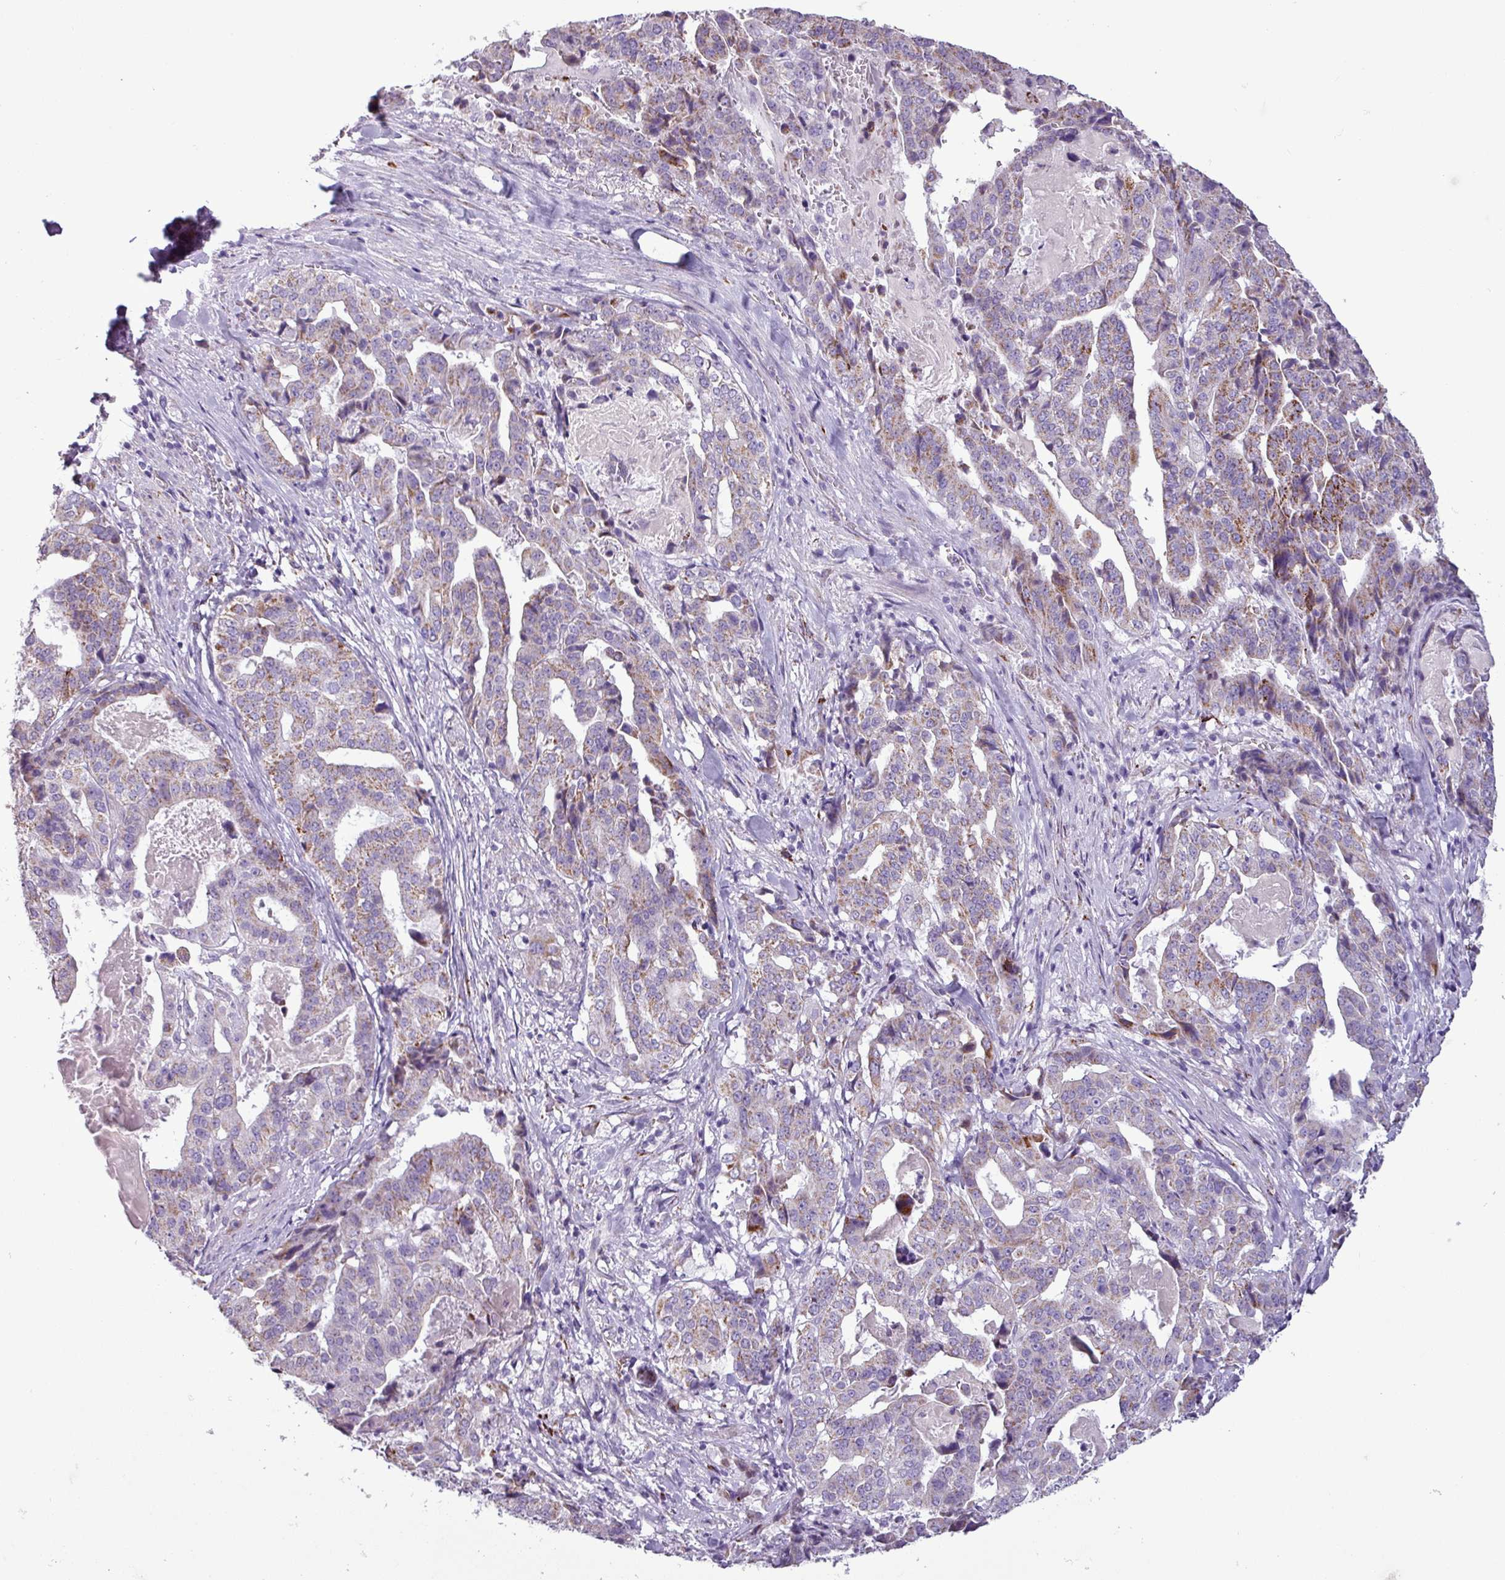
{"staining": {"intensity": "moderate", "quantity": ">75%", "location": "cytoplasmic/membranous"}, "tissue": "stomach cancer", "cell_type": "Tumor cells", "image_type": "cancer", "snomed": [{"axis": "morphology", "description": "Adenocarcinoma, NOS"}, {"axis": "topography", "description": "Stomach"}], "caption": "Tumor cells demonstrate moderate cytoplasmic/membranous staining in approximately >75% of cells in stomach cancer (adenocarcinoma).", "gene": "ZNF667", "patient": {"sex": "male", "age": 48}}